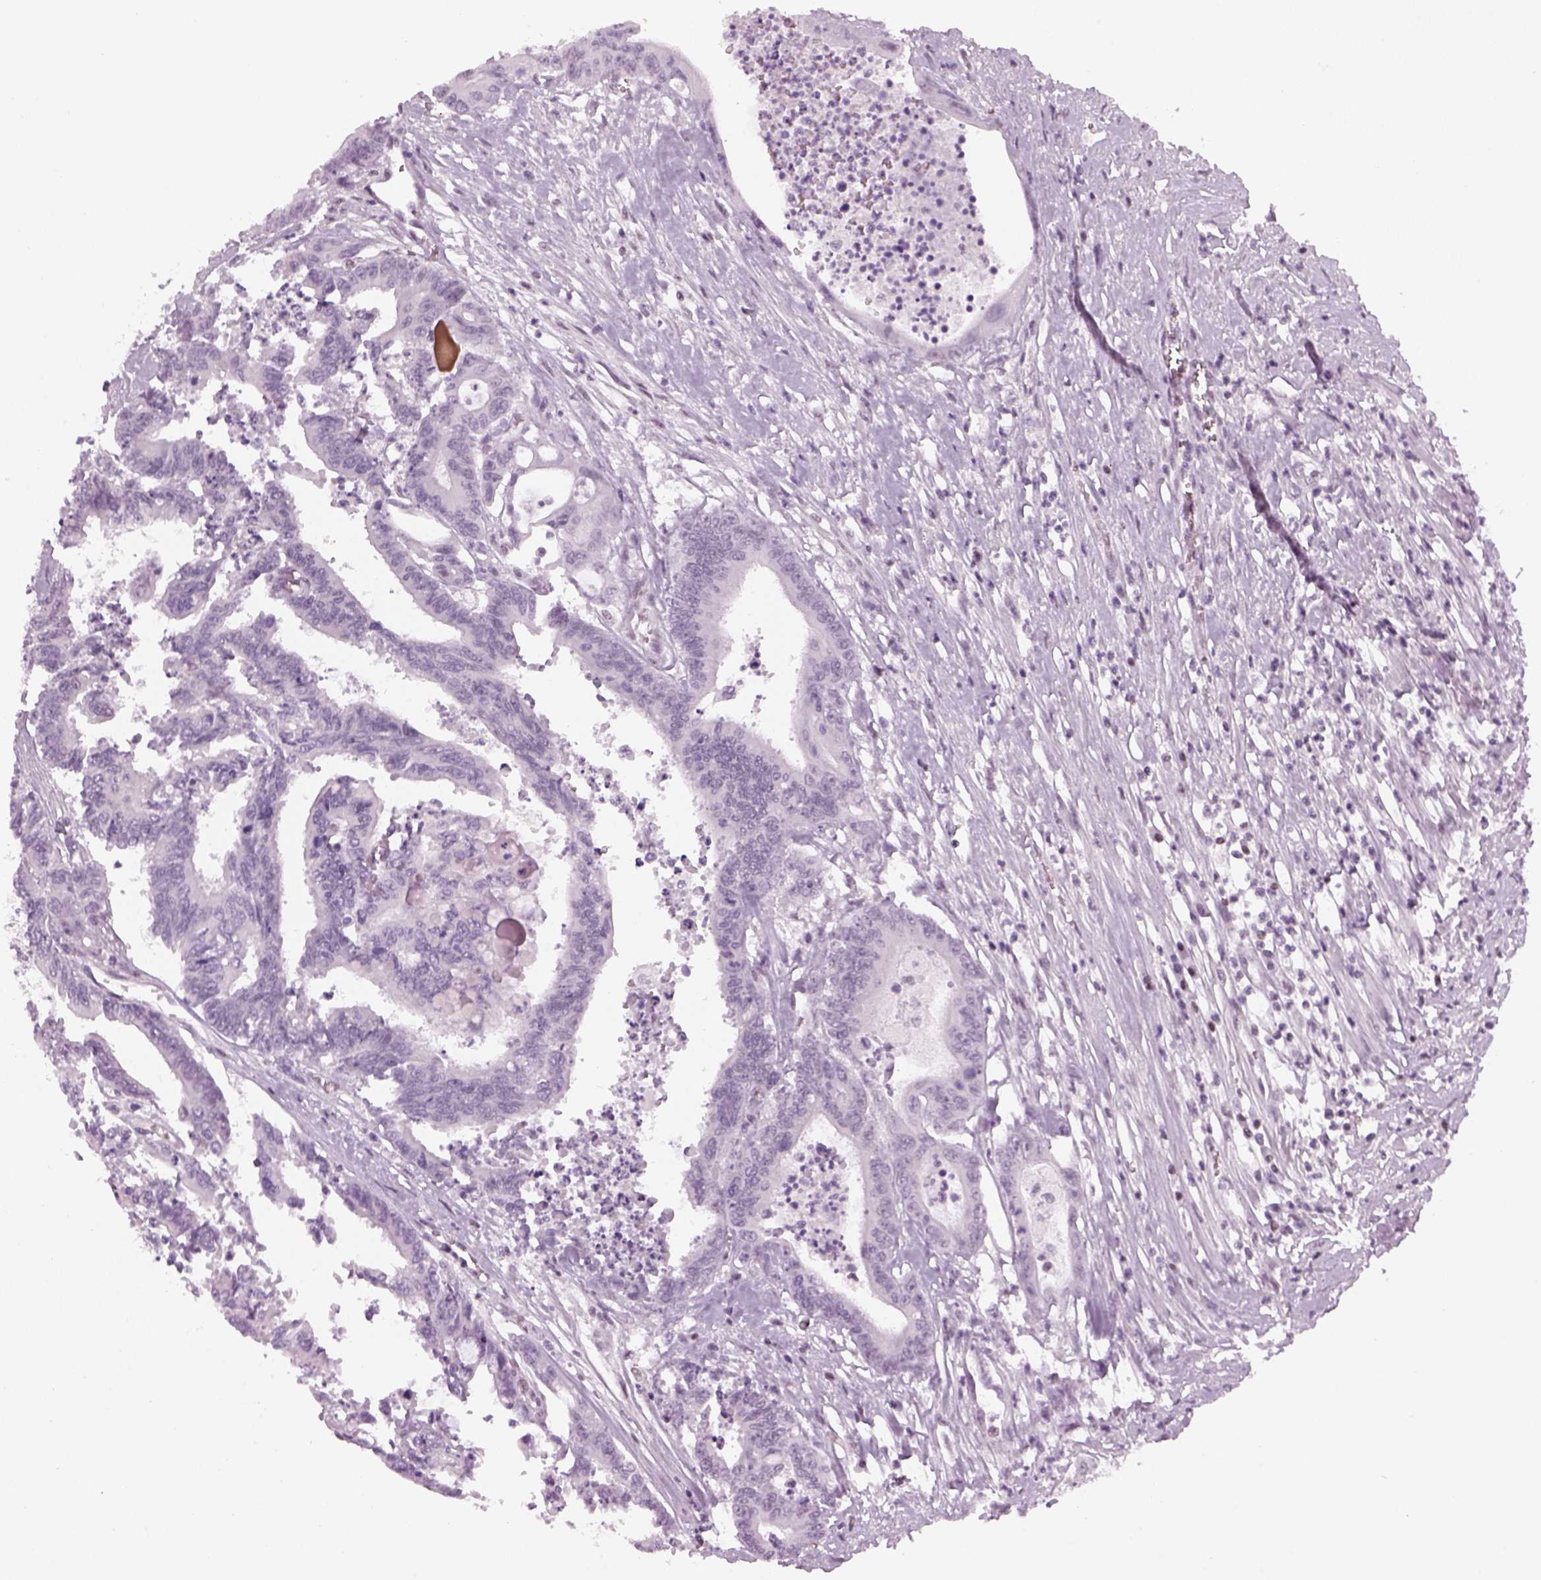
{"staining": {"intensity": "negative", "quantity": "none", "location": "none"}, "tissue": "colorectal cancer", "cell_type": "Tumor cells", "image_type": "cancer", "snomed": [{"axis": "morphology", "description": "Adenocarcinoma, NOS"}, {"axis": "topography", "description": "Rectum"}], "caption": "Immunohistochemical staining of colorectal adenocarcinoma exhibits no significant positivity in tumor cells. (Brightfield microscopy of DAB (3,3'-diaminobenzidine) immunohistochemistry at high magnification).", "gene": "KCNG2", "patient": {"sex": "male", "age": 54}}